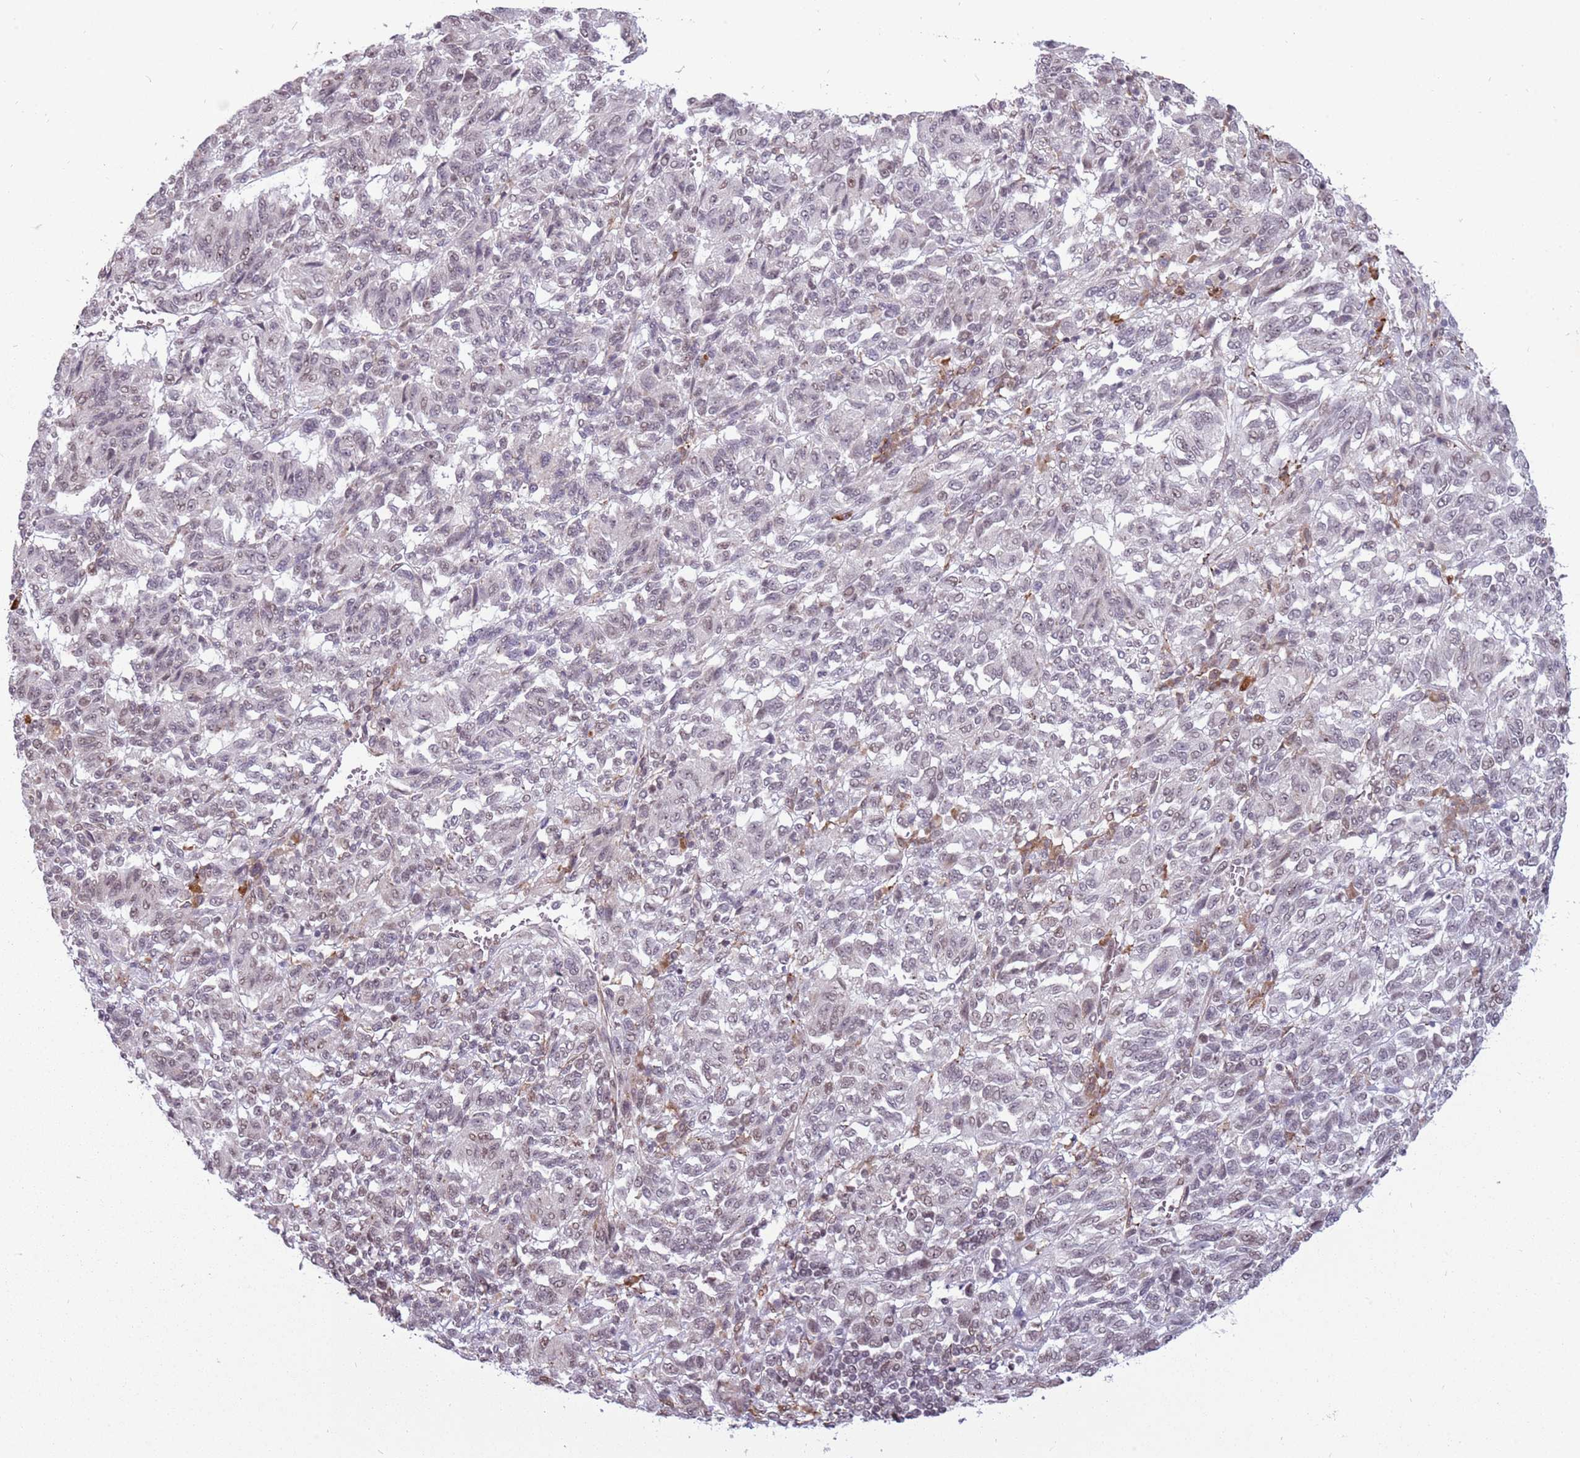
{"staining": {"intensity": "weak", "quantity": "<25%", "location": "nuclear"}, "tissue": "melanoma", "cell_type": "Tumor cells", "image_type": "cancer", "snomed": [{"axis": "morphology", "description": "Malignant melanoma, Metastatic site"}, {"axis": "topography", "description": "Lung"}], "caption": "DAB immunohistochemical staining of human melanoma demonstrates no significant expression in tumor cells.", "gene": "BARD1", "patient": {"sex": "male", "age": 64}}